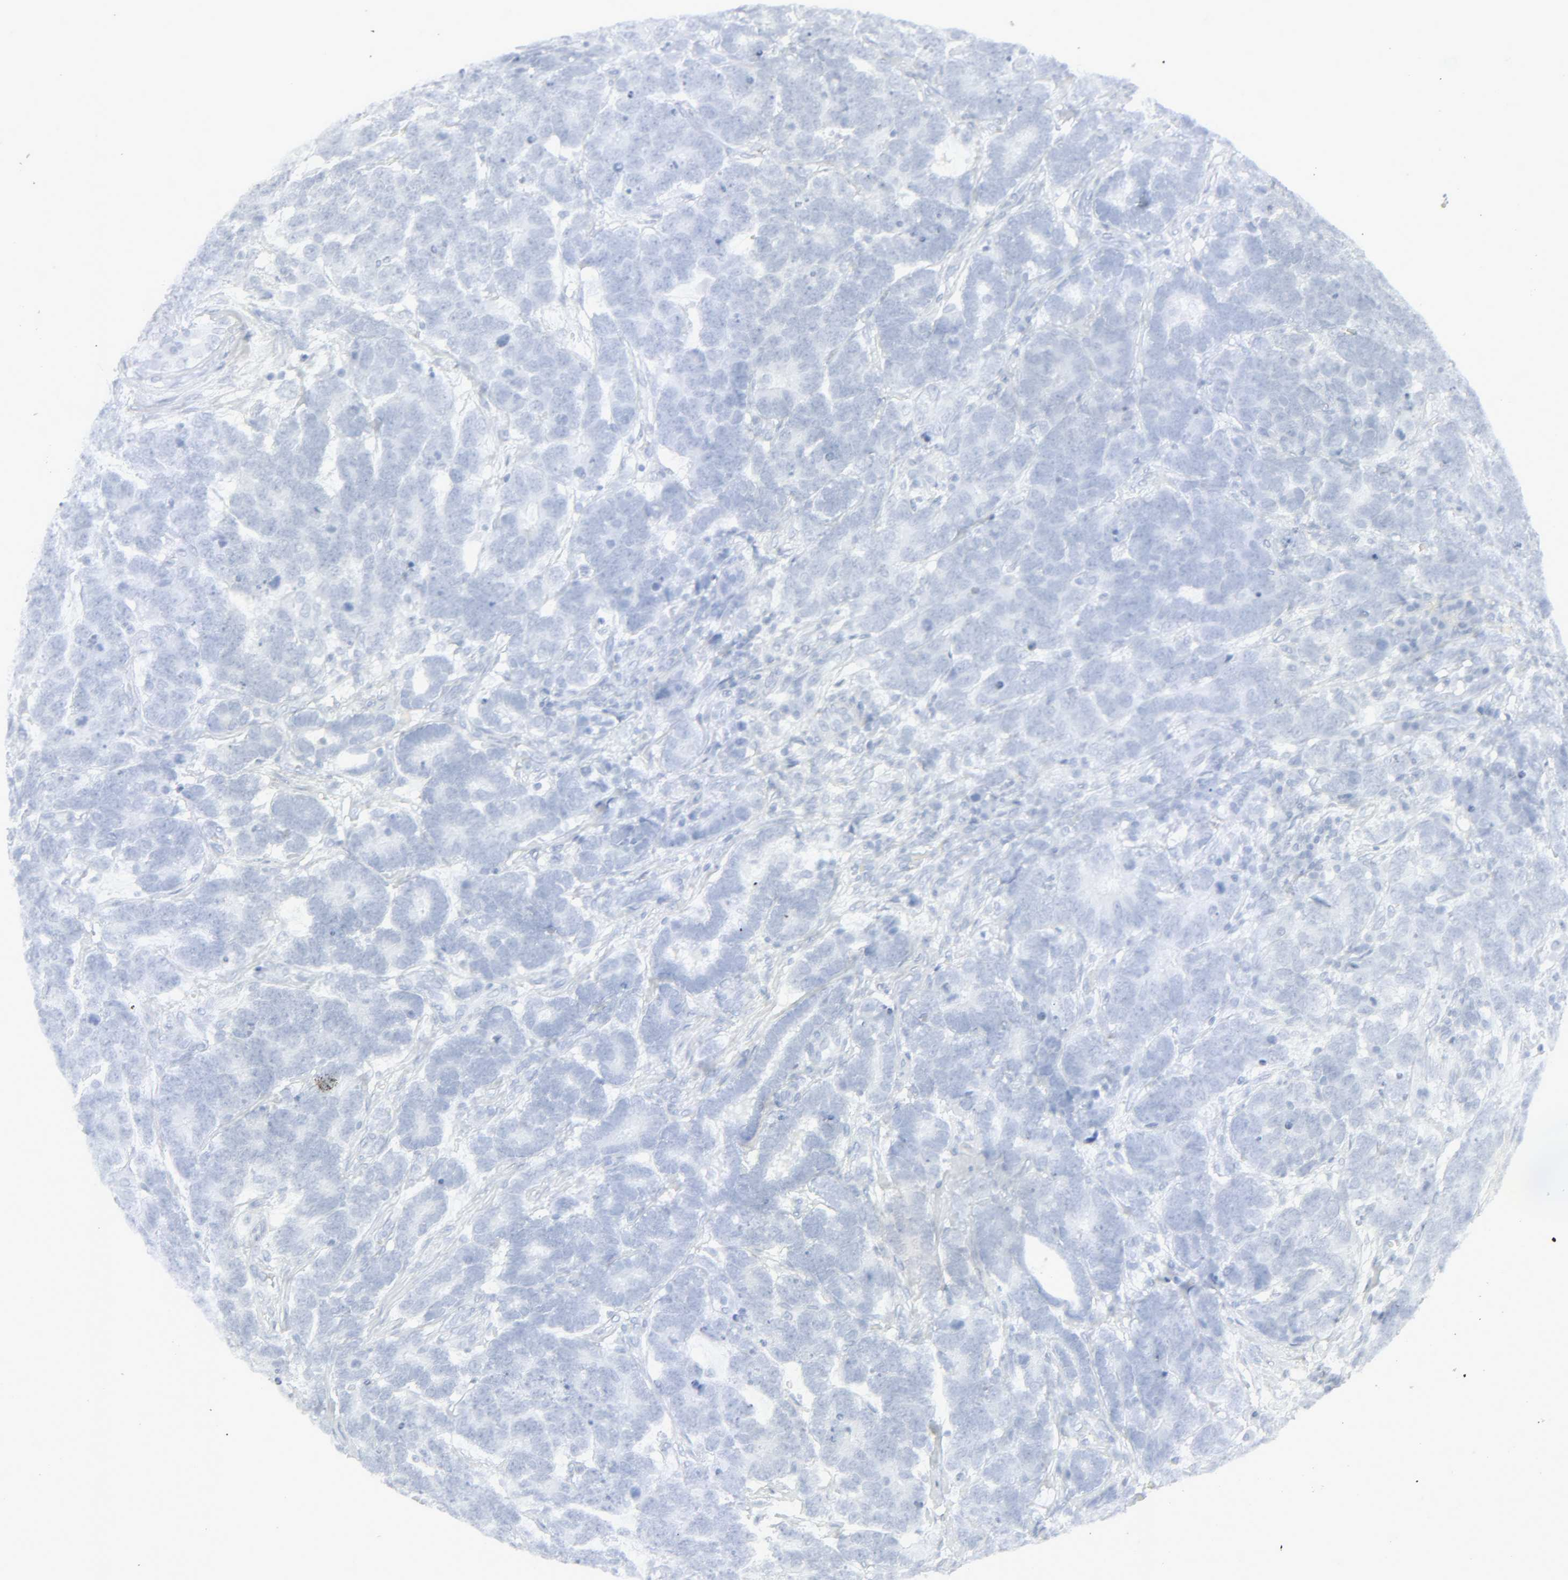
{"staining": {"intensity": "negative", "quantity": "none", "location": "none"}, "tissue": "testis cancer", "cell_type": "Tumor cells", "image_type": "cancer", "snomed": [{"axis": "morphology", "description": "Carcinoma, Embryonal, NOS"}, {"axis": "topography", "description": "Testis"}], "caption": "Micrograph shows no significant protein expression in tumor cells of embryonal carcinoma (testis). (DAB (3,3'-diaminobenzidine) immunohistochemistry with hematoxylin counter stain).", "gene": "ZBTB16", "patient": {"sex": "male", "age": 26}}